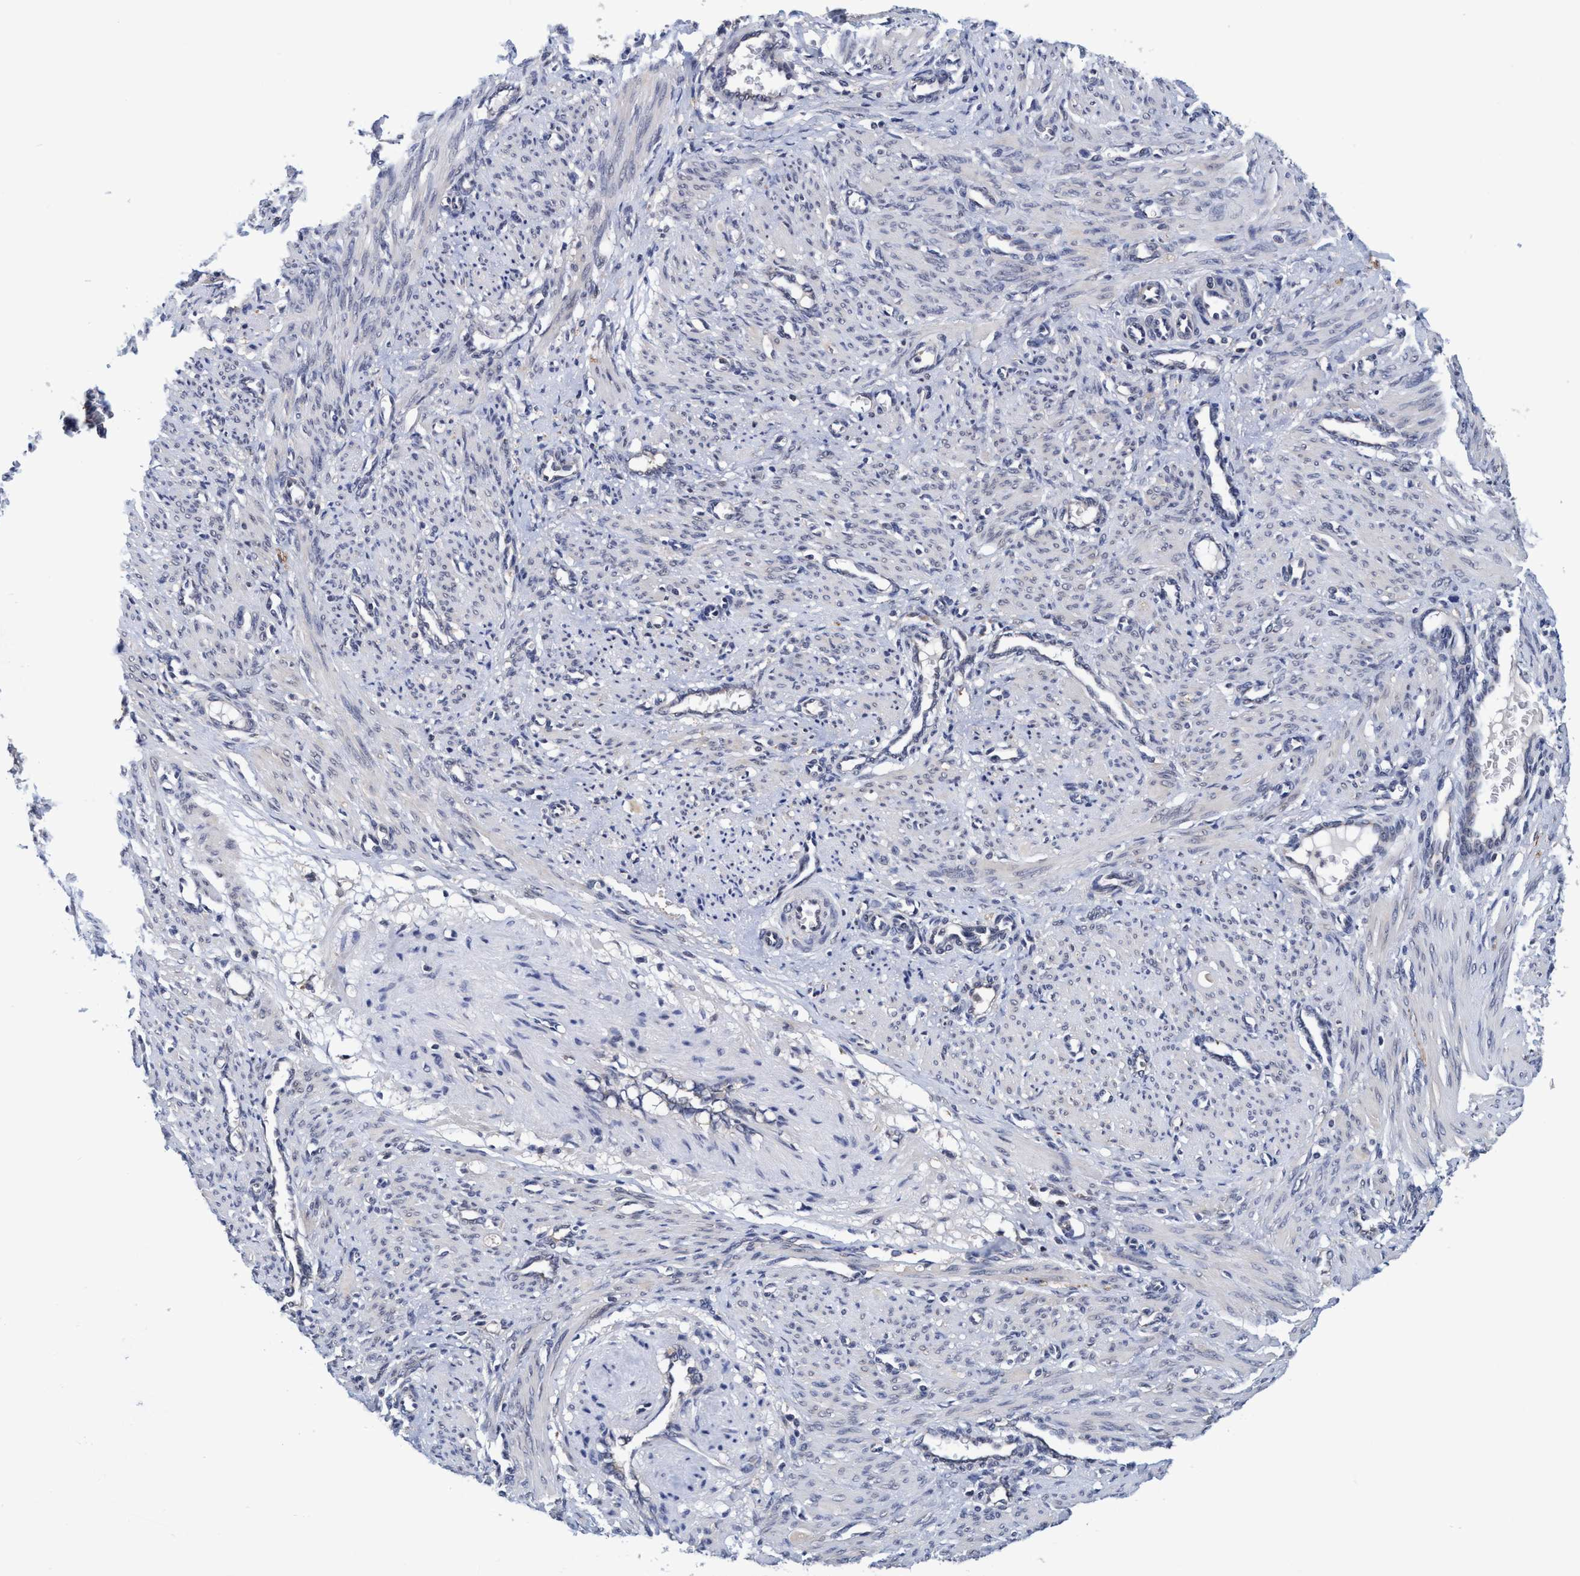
{"staining": {"intensity": "negative", "quantity": "none", "location": "none"}, "tissue": "smooth muscle", "cell_type": "Smooth muscle cells", "image_type": "normal", "snomed": [{"axis": "morphology", "description": "Normal tissue, NOS"}, {"axis": "topography", "description": "Endometrium"}], "caption": "A high-resolution image shows immunohistochemistry (IHC) staining of benign smooth muscle, which shows no significant positivity in smooth muscle cells. (IHC, brightfield microscopy, high magnification).", "gene": "PSMD12", "patient": {"sex": "female", "age": 33}}